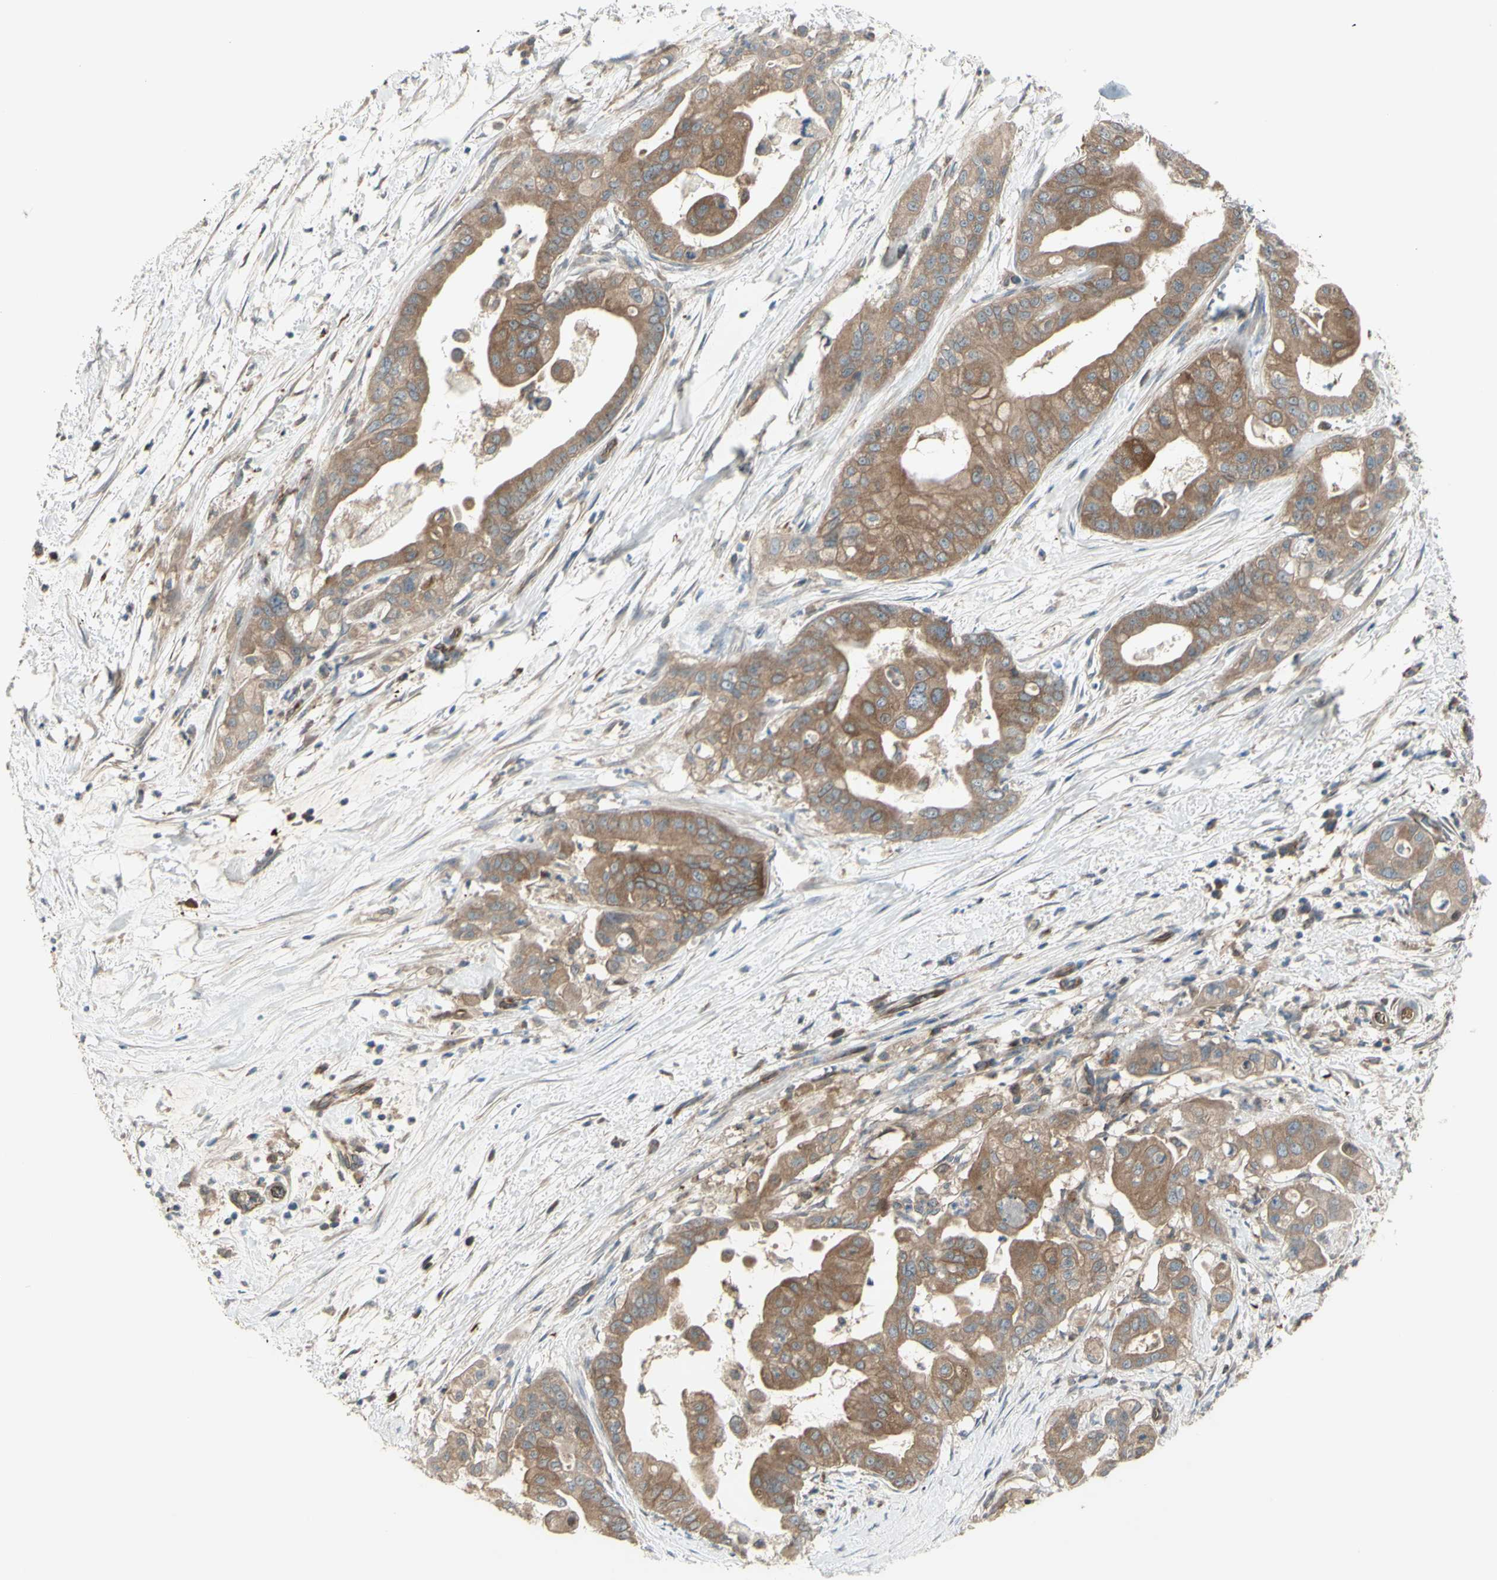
{"staining": {"intensity": "moderate", "quantity": ">75%", "location": "cytoplasmic/membranous"}, "tissue": "pancreatic cancer", "cell_type": "Tumor cells", "image_type": "cancer", "snomed": [{"axis": "morphology", "description": "Adenocarcinoma, NOS"}, {"axis": "topography", "description": "Pancreas"}], "caption": "DAB immunohistochemical staining of pancreatic adenocarcinoma demonstrates moderate cytoplasmic/membranous protein expression in approximately >75% of tumor cells.", "gene": "IGSF9B", "patient": {"sex": "female", "age": 75}}